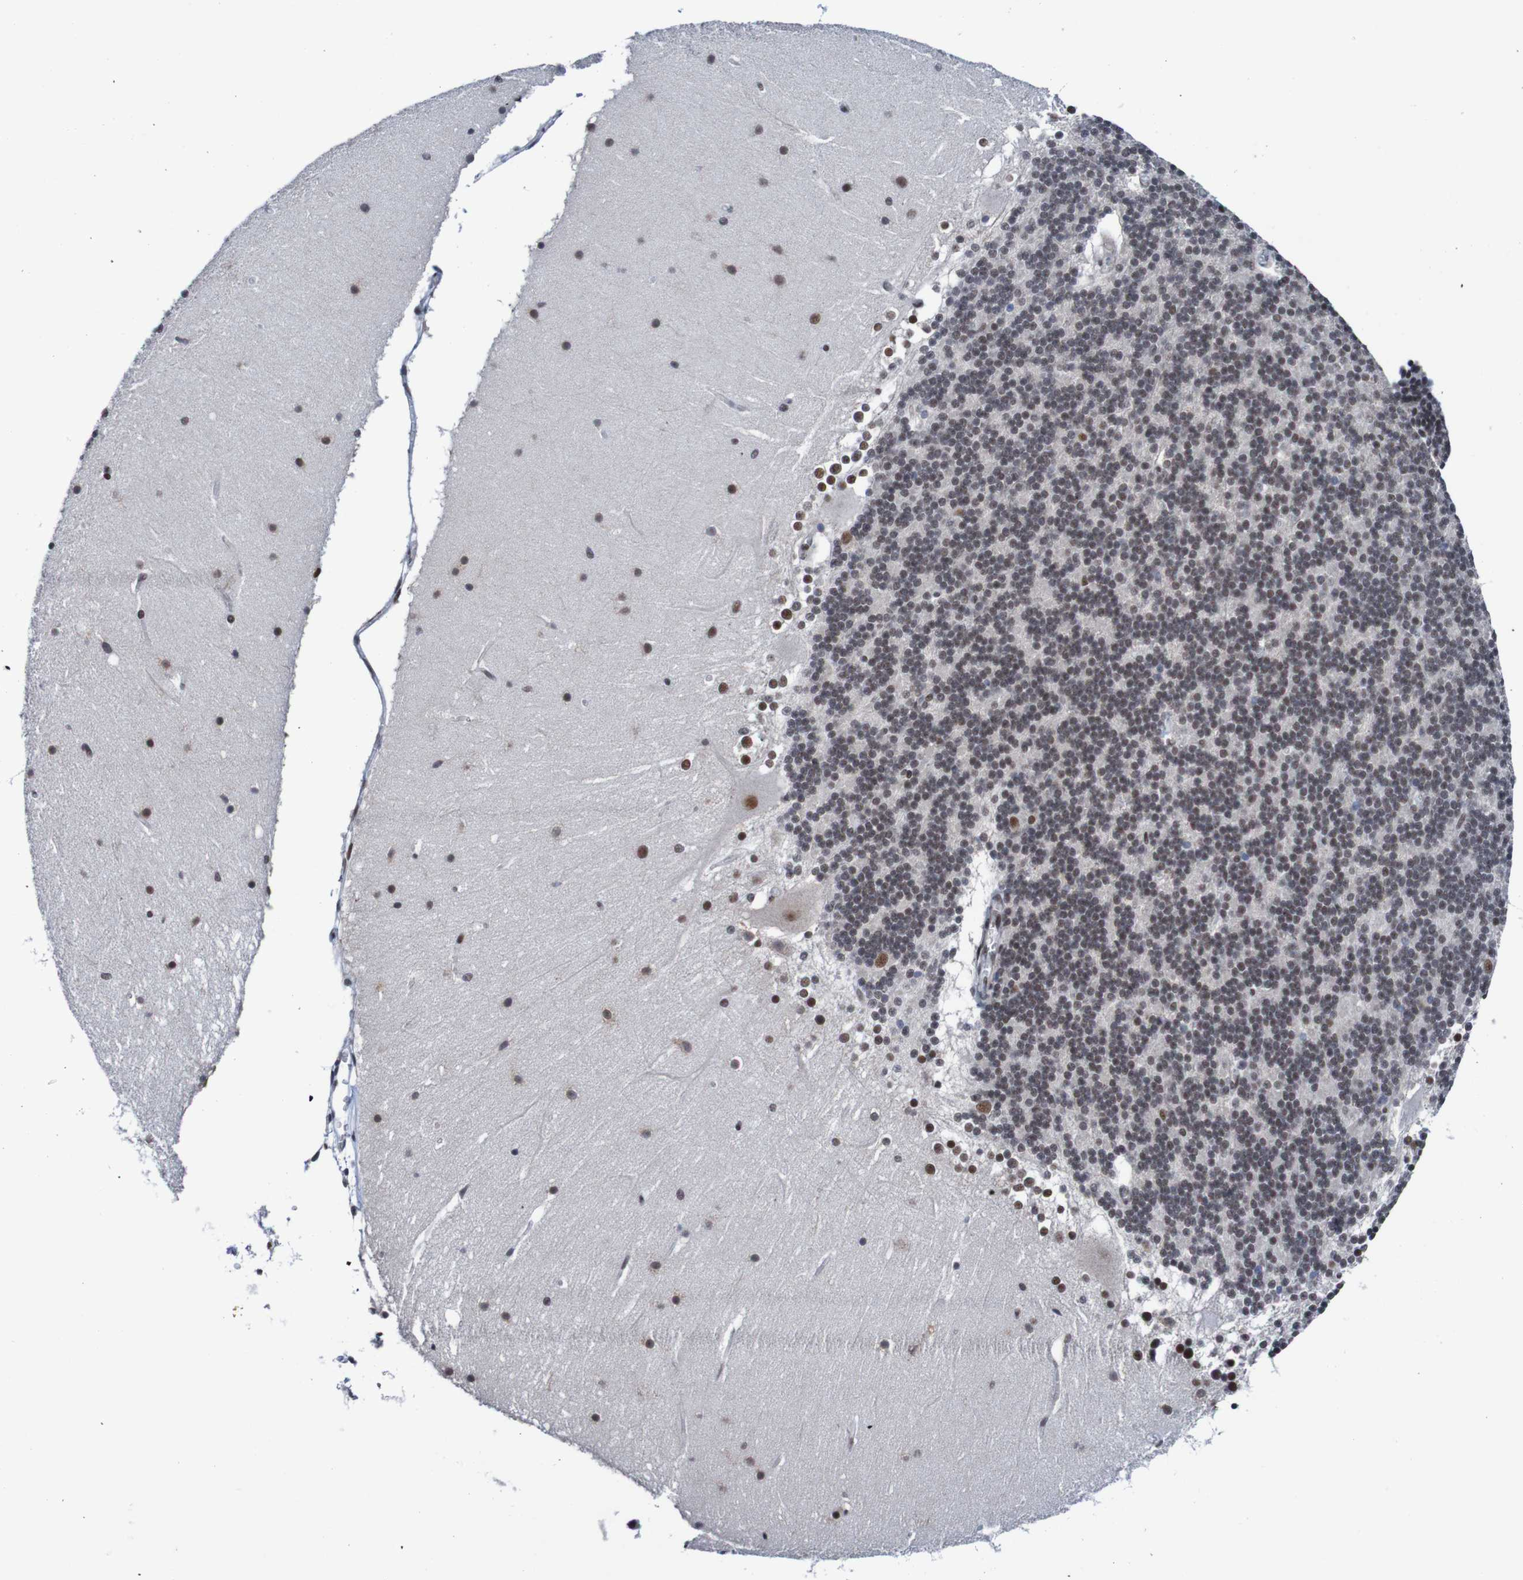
{"staining": {"intensity": "moderate", "quantity": "<25%", "location": "nuclear"}, "tissue": "cerebellum", "cell_type": "Cells in granular layer", "image_type": "normal", "snomed": [{"axis": "morphology", "description": "Normal tissue, NOS"}, {"axis": "topography", "description": "Cerebellum"}], "caption": "Cells in granular layer show moderate nuclear expression in approximately <25% of cells in normal cerebellum. (Brightfield microscopy of DAB IHC at high magnification).", "gene": "CDC5L", "patient": {"sex": "female", "age": 19}}